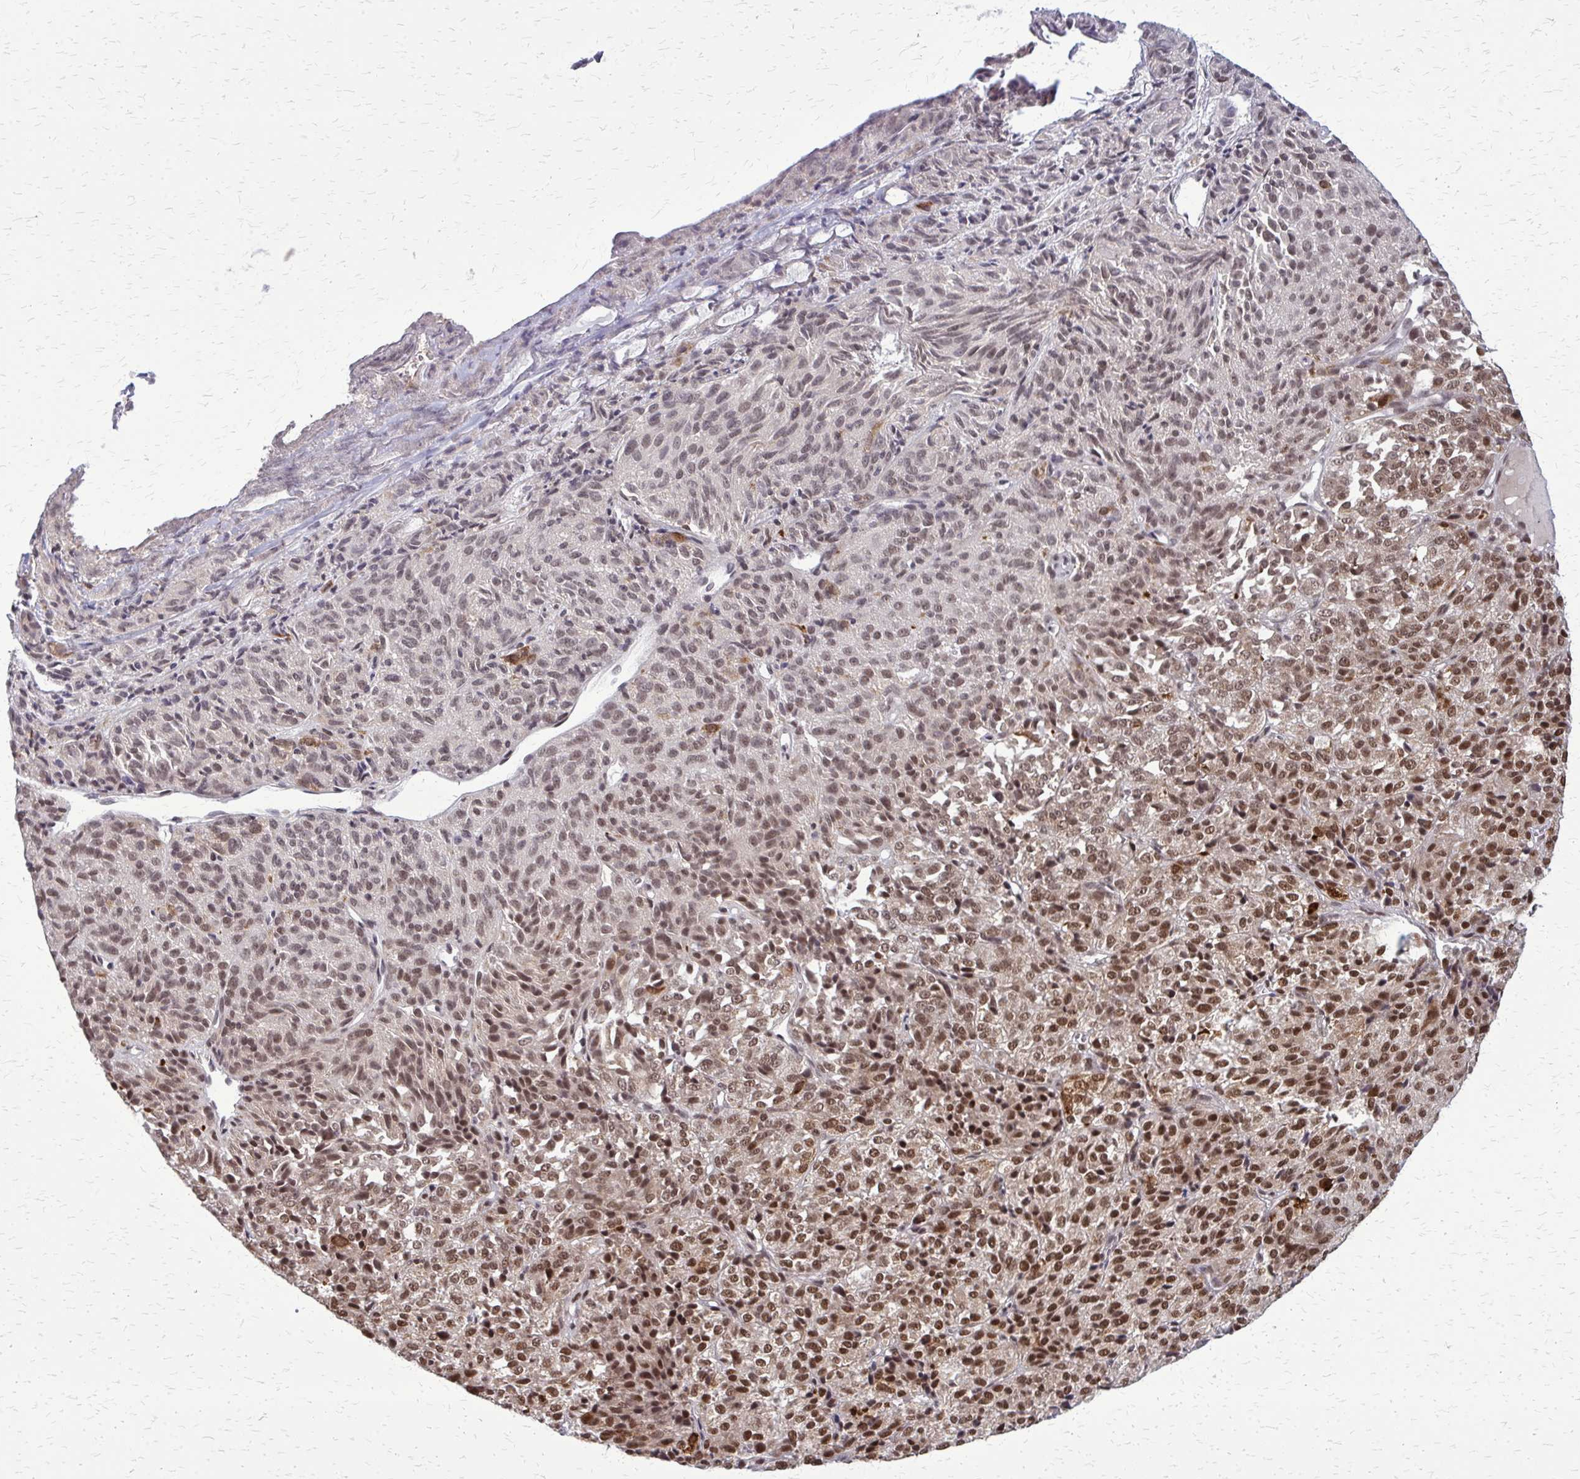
{"staining": {"intensity": "moderate", "quantity": ">75%", "location": "nuclear"}, "tissue": "melanoma", "cell_type": "Tumor cells", "image_type": "cancer", "snomed": [{"axis": "morphology", "description": "Malignant melanoma, Metastatic site"}, {"axis": "topography", "description": "Brain"}], "caption": "This is an image of IHC staining of melanoma, which shows moderate staining in the nuclear of tumor cells.", "gene": "HDAC3", "patient": {"sex": "female", "age": 56}}